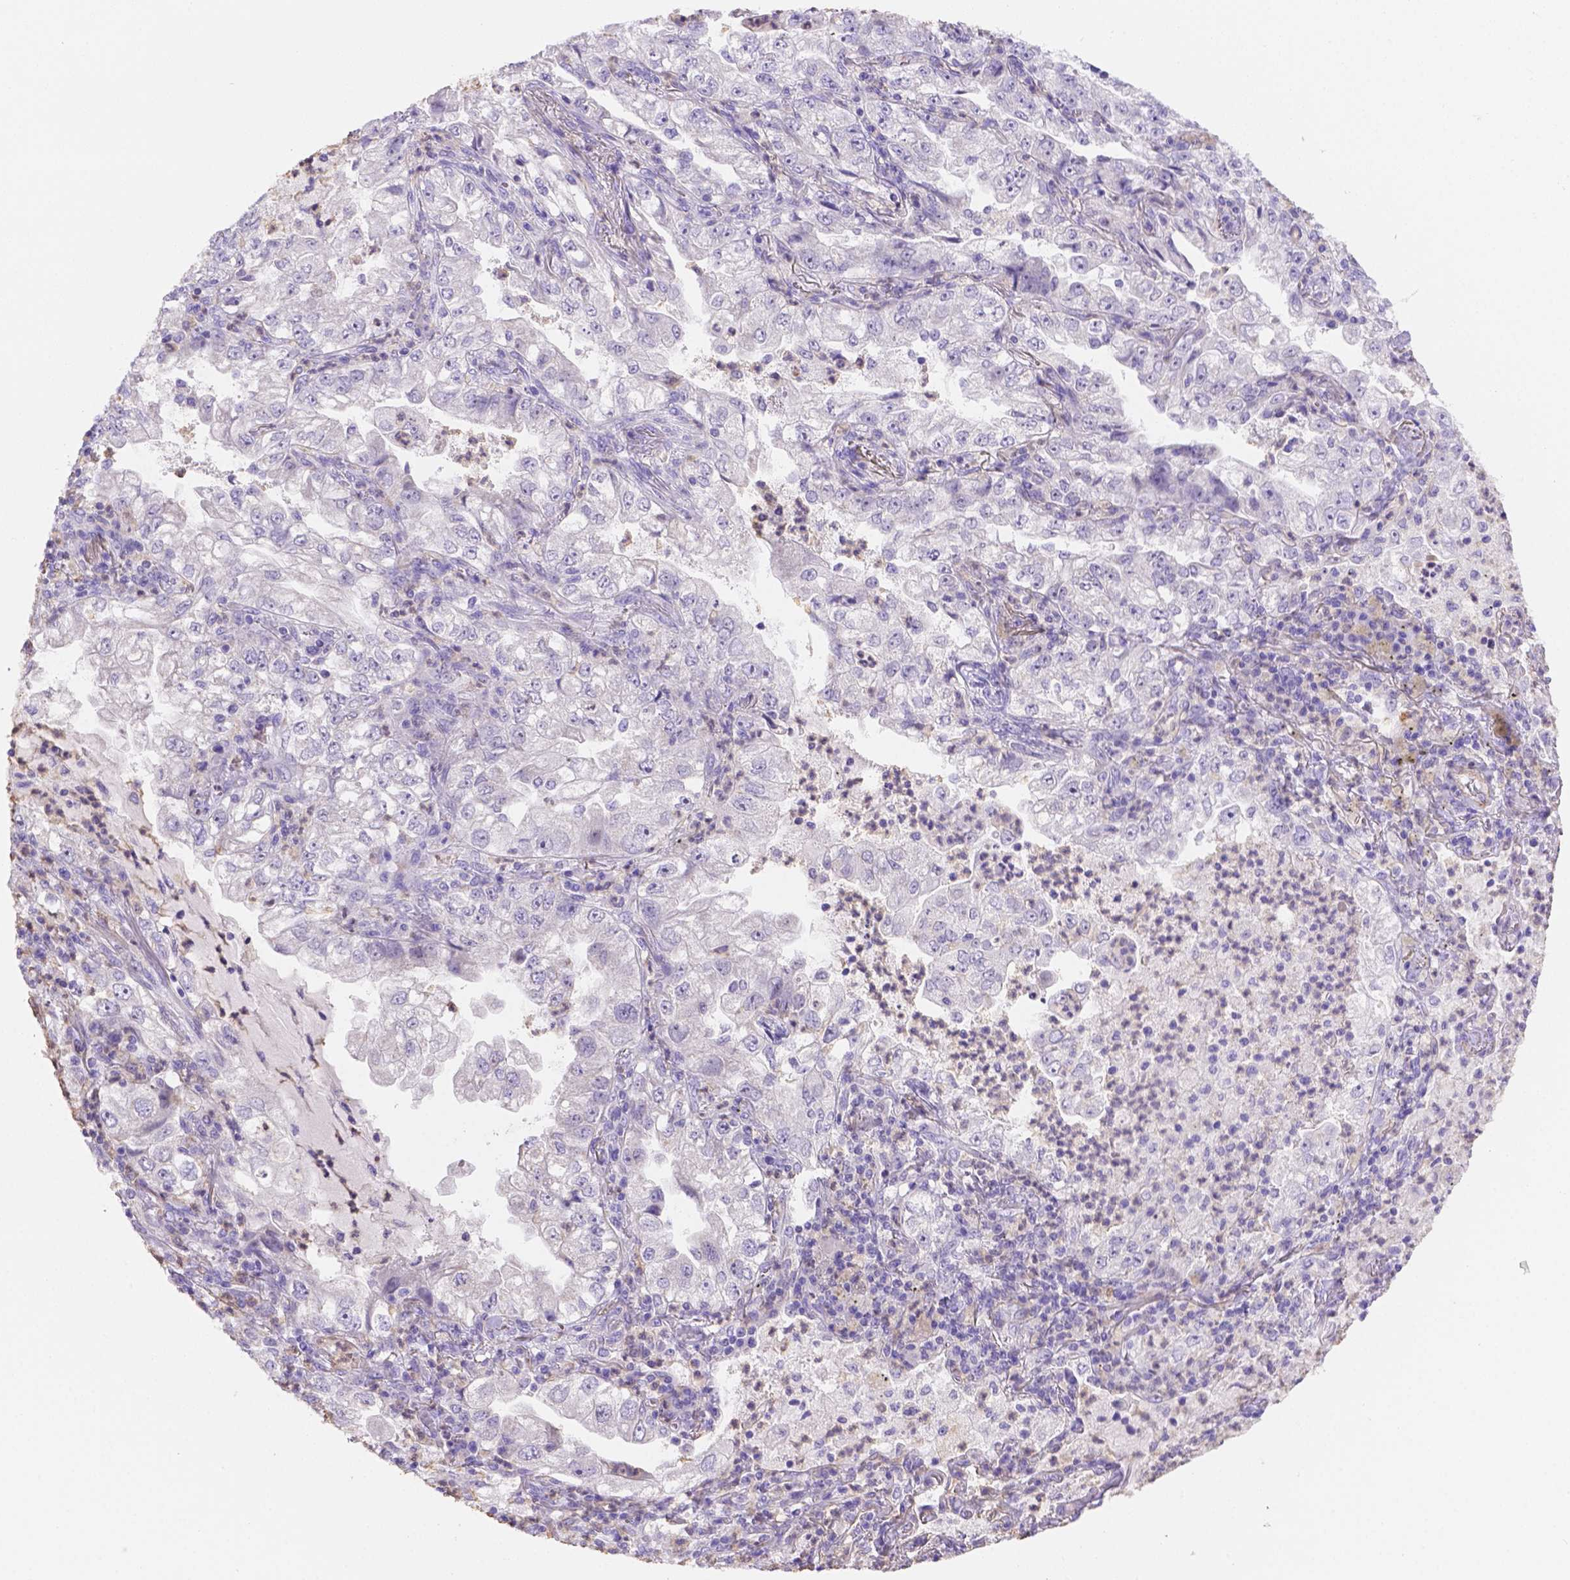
{"staining": {"intensity": "negative", "quantity": "none", "location": "none"}, "tissue": "lung cancer", "cell_type": "Tumor cells", "image_type": "cancer", "snomed": [{"axis": "morphology", "description": "Adenocarcinoma, NOS"}, {"axis": "topography", "description": "Lung"}], "caption": "Immunohistochemistry (IHC) image of lung cancer stained for a protein (brown), which shows no positivity in tumor cells.", "gene": "NXPE2", "patient": {"sex": "female", "age": 73}}